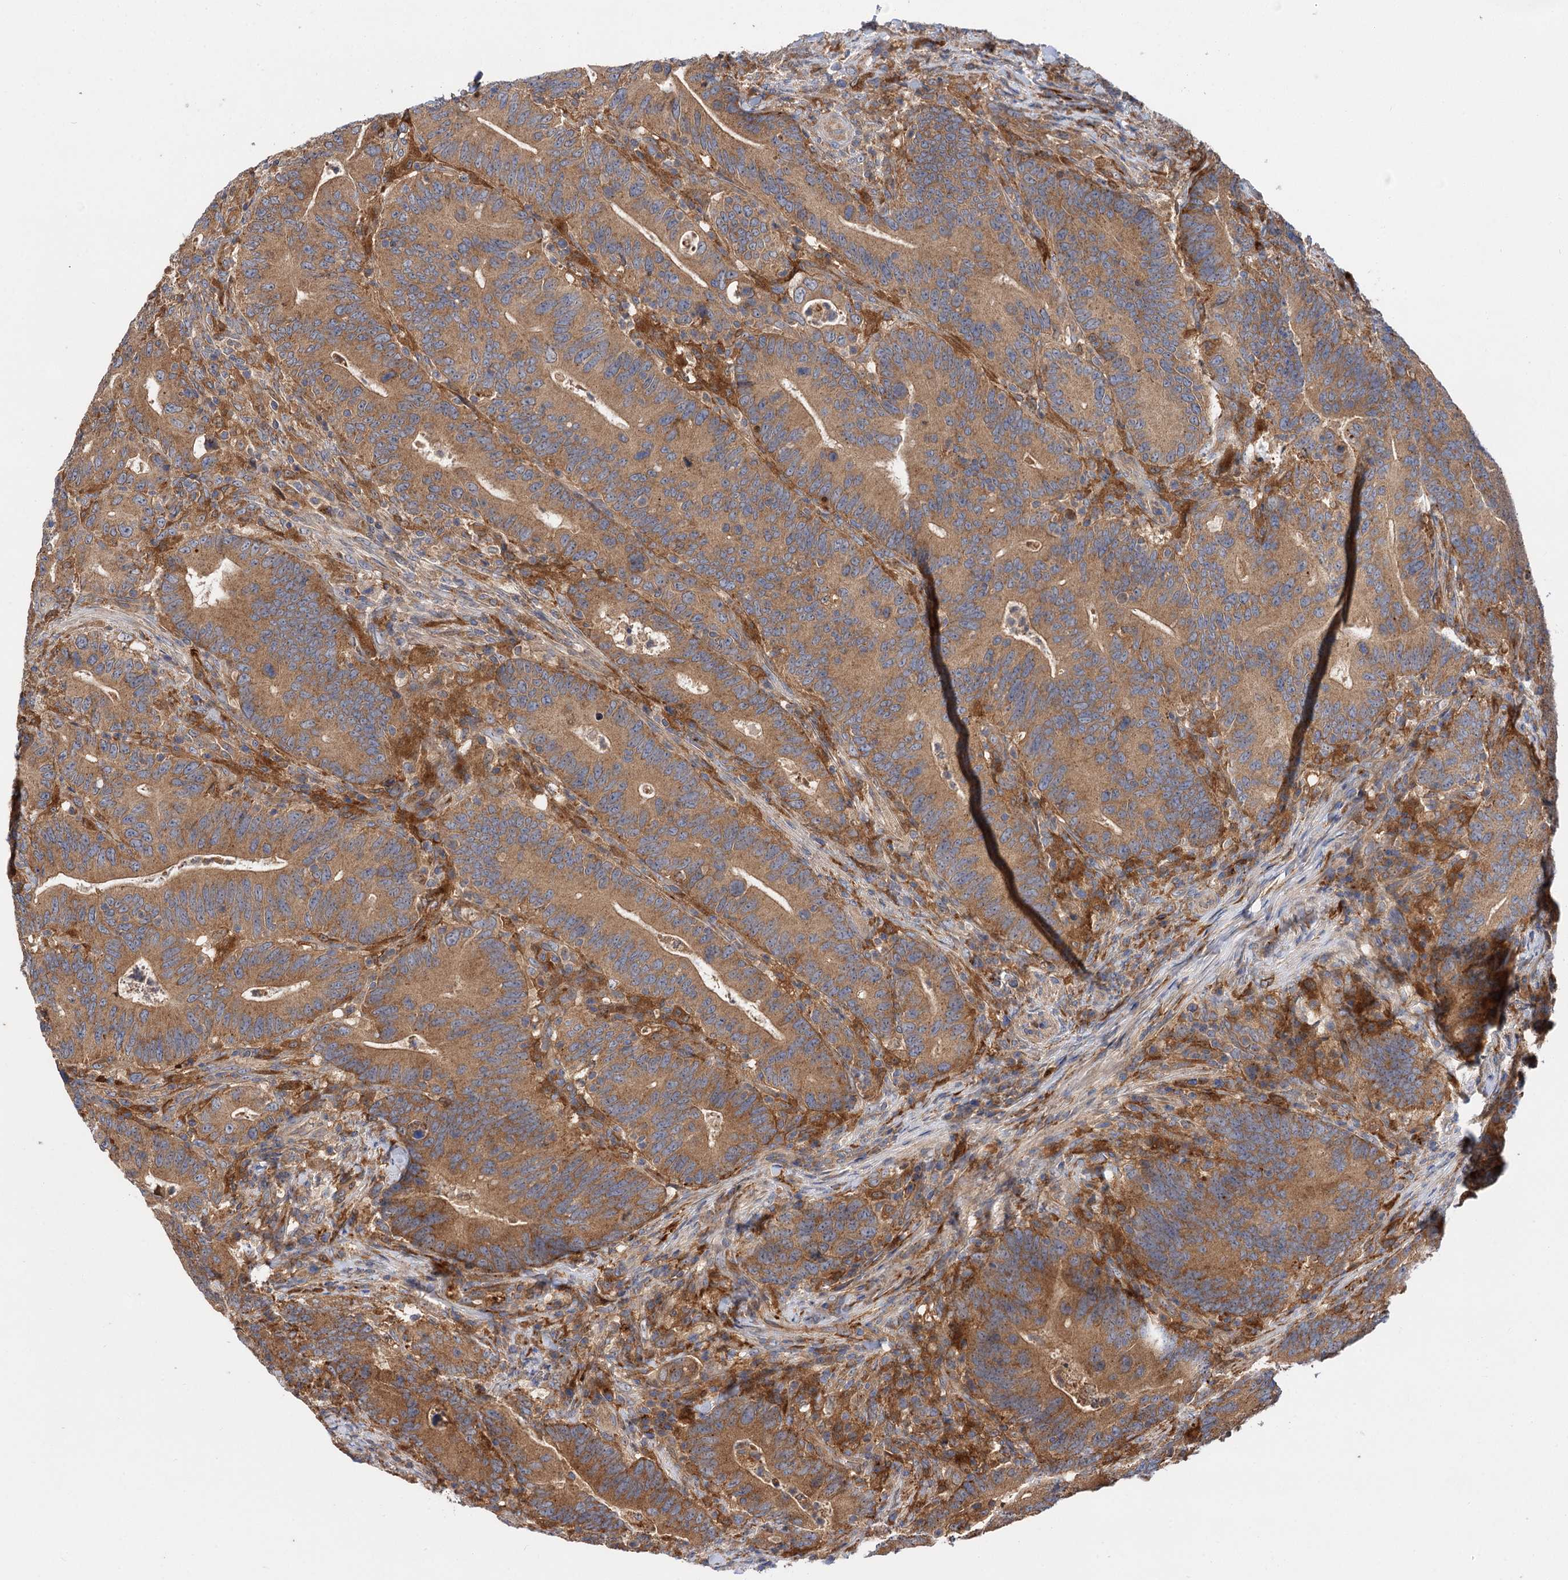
{"staining": {"intensity": "moderate", "quantity": ">75%", "location": "cytoplasmic/membranous"}, "tissue": "colorectal cancer", "cell_type": "Tumor cells", "image_type": "cancer", "snomed": [{"axis": "morphology", "description": "Adenocarcinoma, NOS"}, {"axis": "topography", "description": "Colon"}], "caption": "Brown immunohistochemical staining in human adenocarcinoma (colorectal) displays moderate cytoplasmic/membranous staining in about >75% of tumor cells.", "gene": "PATL1", "patient": {"sex": "female", "age": 66}}